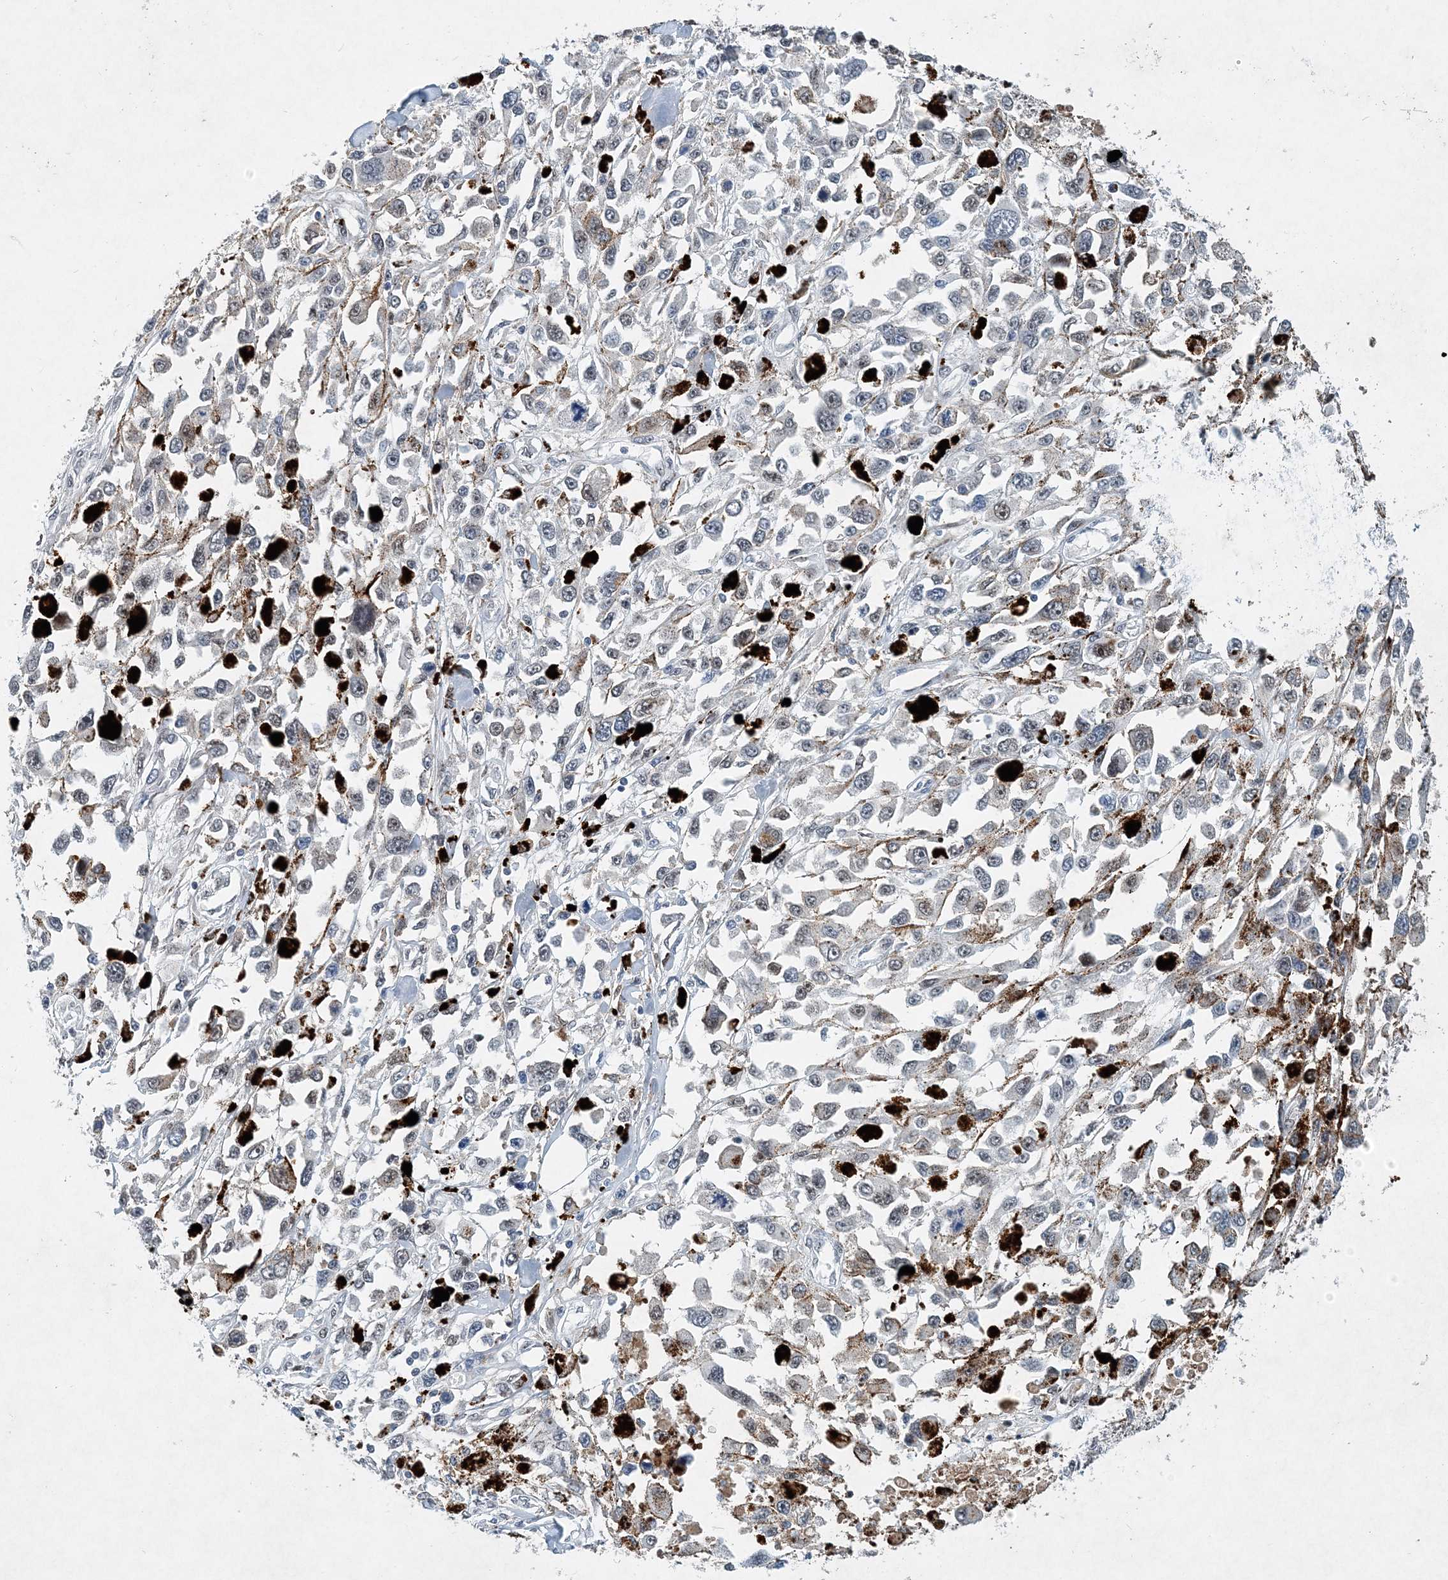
{"staining": {"intensity": "negative", "quantity": "none", "location": "none"}, "tissue": "melanoma", "cell_type": "Tumor cells", "image_type": "cancer", "snomed": [{"axis": "morphology", "description": "Malignant melanoma, Metastatic site"}, {"axis": "topography", "description": "Lymph node"}], "caption": "Immunohistochemistry image of human malignant melanoma (metastatic site) stained for a protein (brown), which reveals no expression in tumor cells. The staining is performed using DAB (3,3'-diaminobenzidine) brown chromogen with nuclei counter-stained in using hematoxylin.", "gene": "KPNA4", "patient": {"sex": "male", "age": 59}}